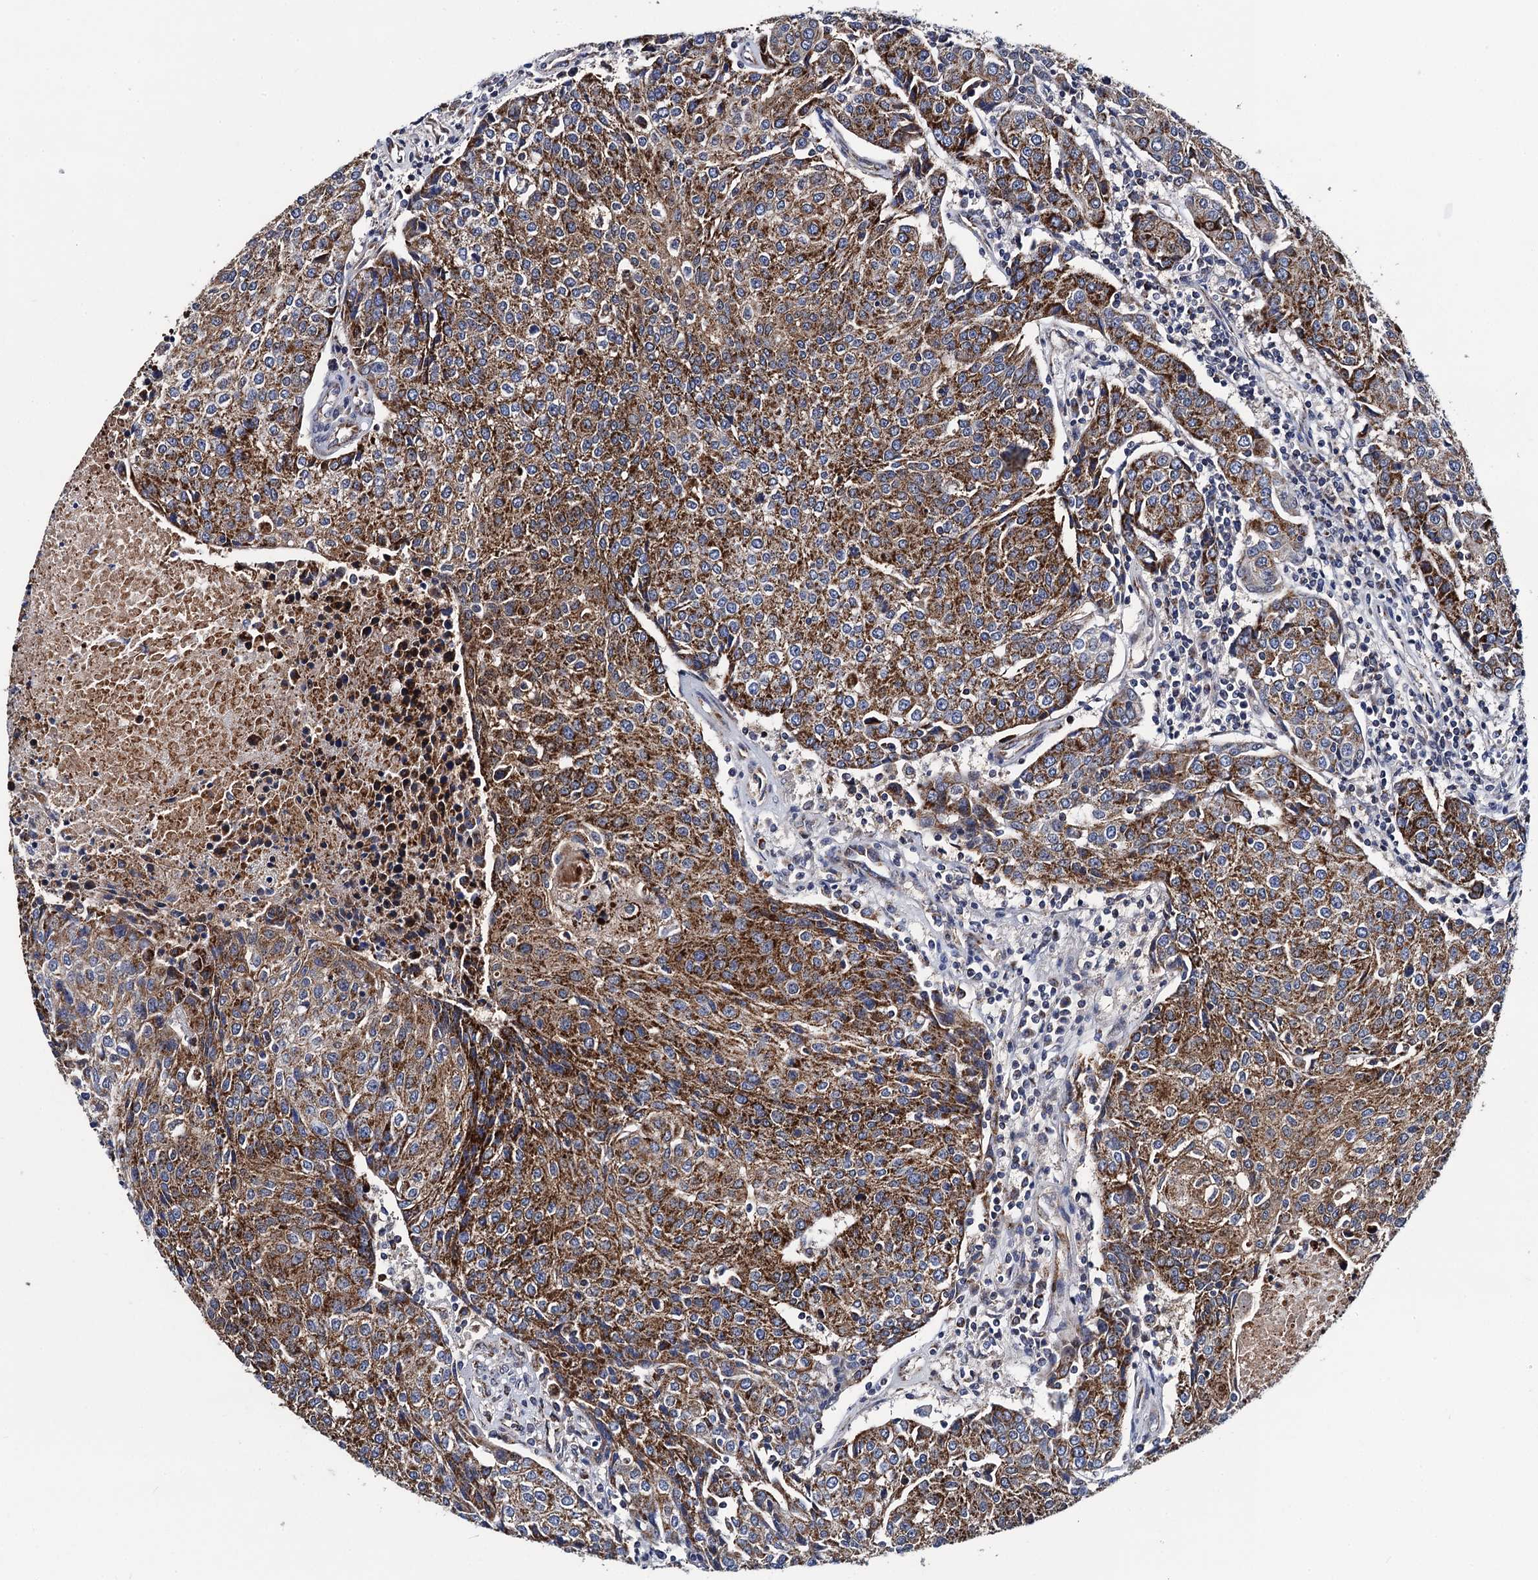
{"staining": {"intensity": "moderate", "quantity": ">75%", "location": "cytoplasmic/membranous"}, "tissue": "urothelial cancer", "cell_type": "Tumor cells", "image_type": "cancer", "snomed": [{"axis": "morphology", "description": "Urothelial carcinoma, High grade"}, {"axis": "topography", "description": "Urinary bladder"}], "caption": "Moderate cytoplasmic/membranous protein positivity is identified in about >75% of tumor cells in high-grade urothelial carcinoma.", "gene": "PTCD3", "patient": {"sex": "female", "age": 85}}